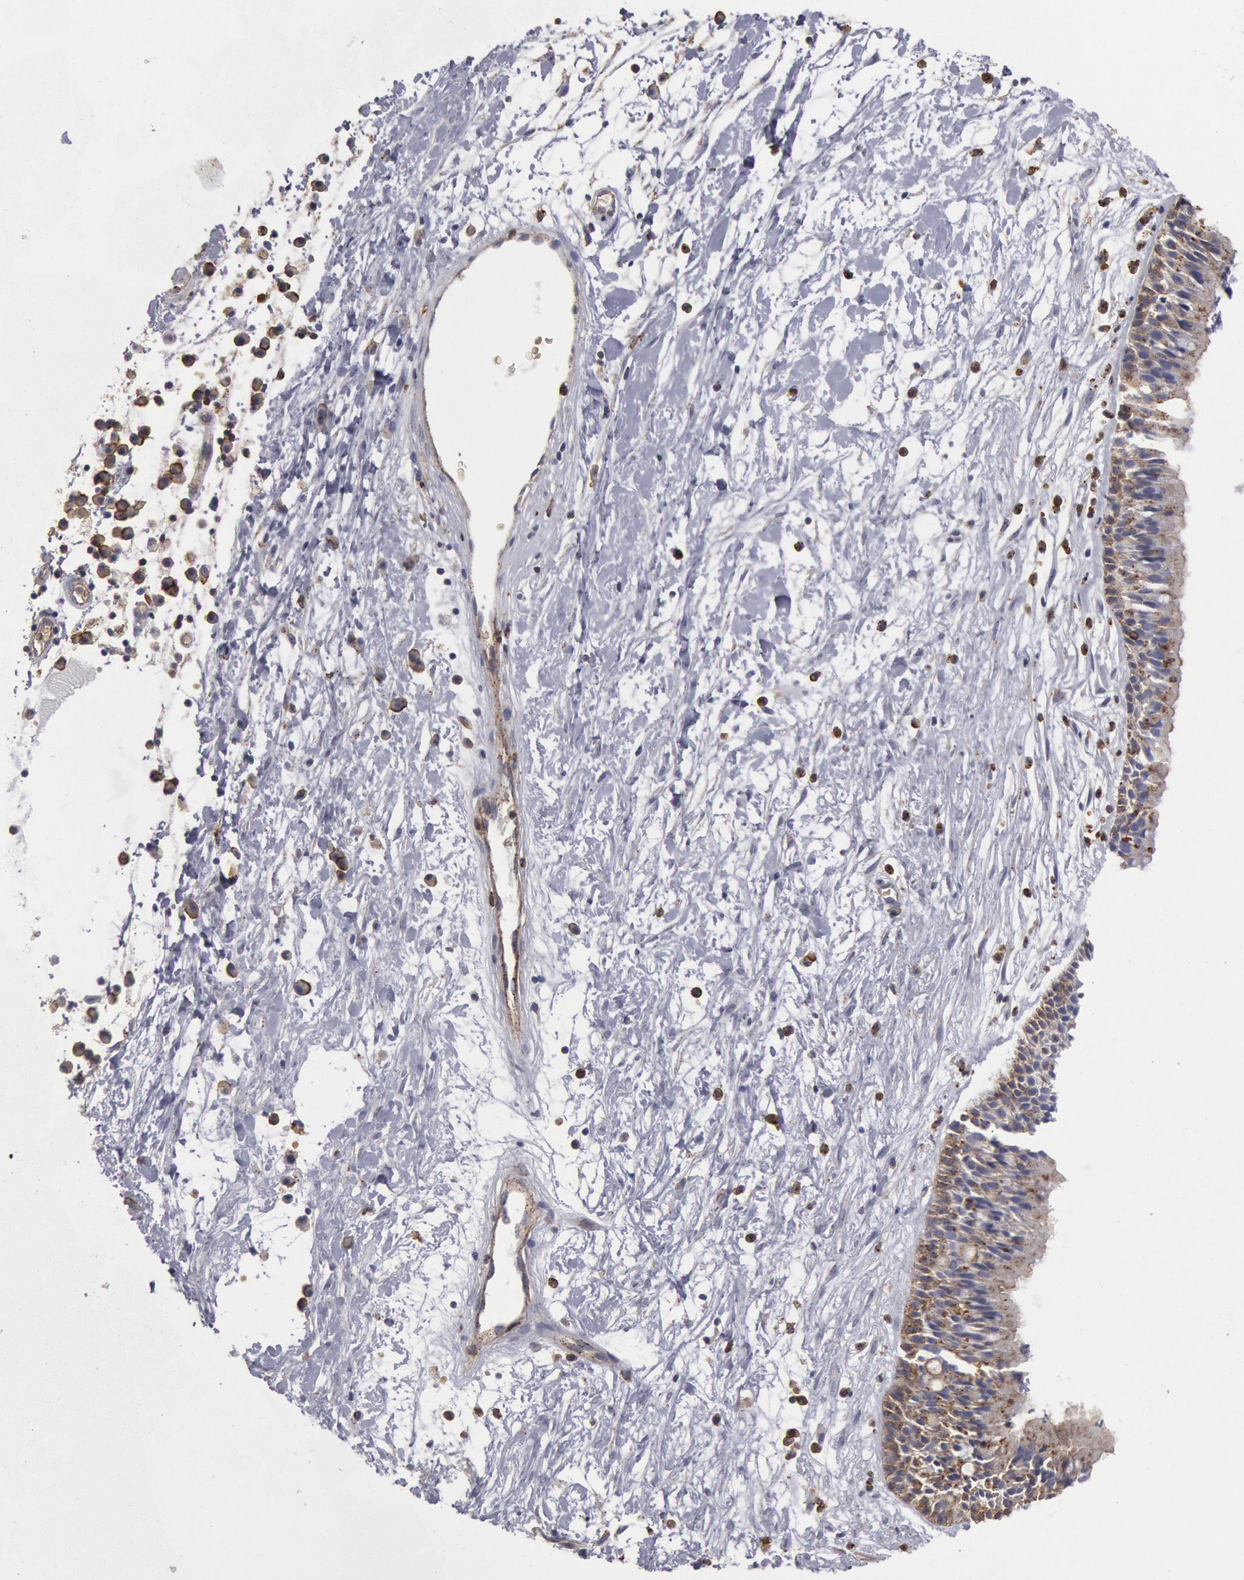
{"staining": {"intensity": "weak", "quantity": "25%-75%", "location": "cytoplasmic/membranous"}, "tissue": "nasopharynx", "cell_type": "Respiratory epithelial cells", "image_type": "normal", "snomed": [{"axis": "morphology", "description": "Normal tissue, NOS"}, {"axis": "topography", "description": "Nasopharynx"}], "caption": "Respiratory epithelial cells demonstrate low levels of weak cytoplasmic/membranous positivity in approximately 25%-75% of cells in normal nasopharynx.", "gene": "FLOT1", "patient": {"sex": "male", "age": 13}}